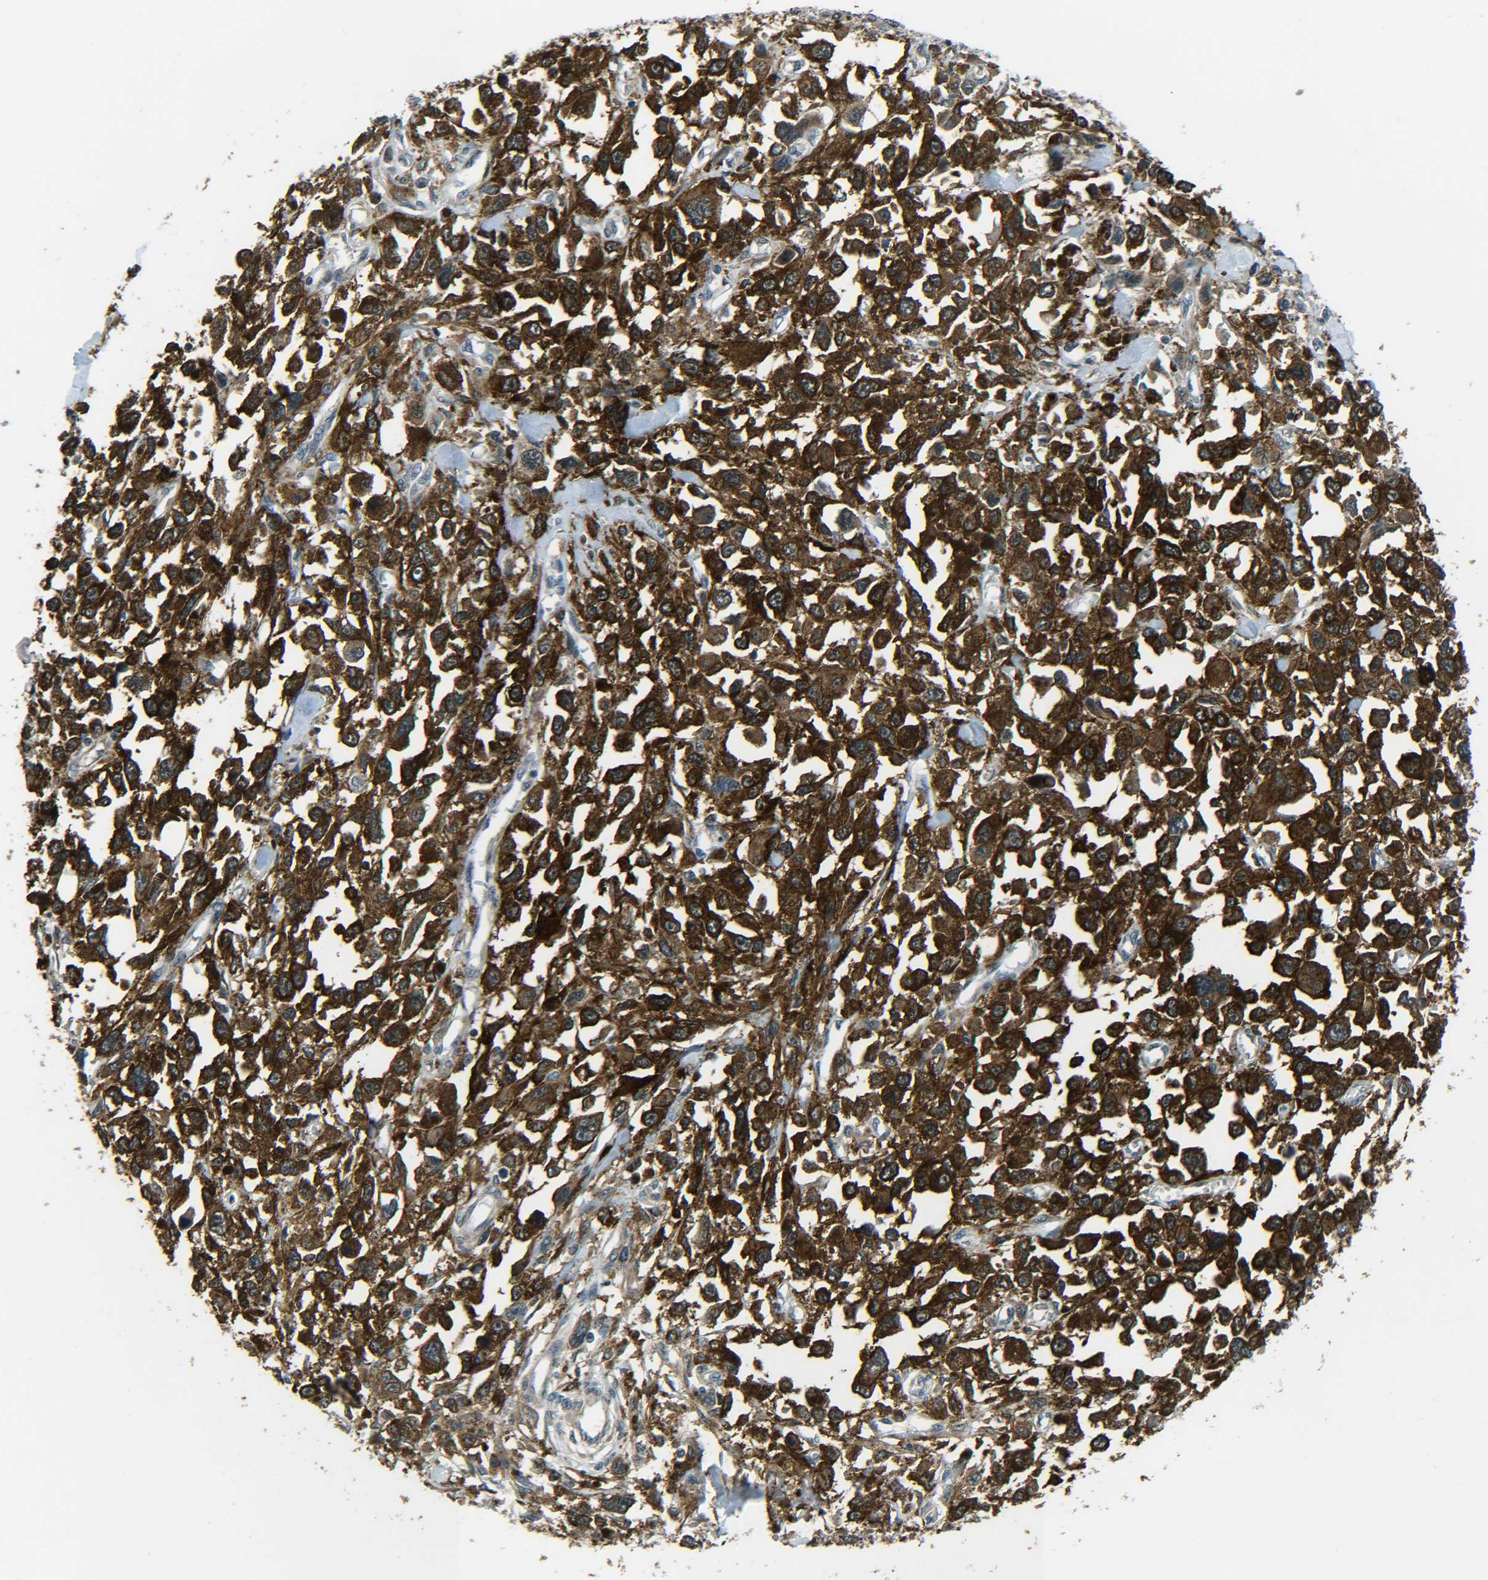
{"staining": {"intensity": "strong", "quantity": ">75%", "location": "cytoplasmic/membranous"}, "tissue": "melanoma", "cell_type": "Tumor cells", "image_type": "cancer", "snomed": [{"axis": "morphology", "description": "Malignant melanoma, Metastatic site"}, {"axis": "topography", "description": "Lymph node"}], "caption": "Protein expression analysis of malignant melanoma (metastatic site) displays strong cytoplasmic/membranous staining in about >75% of tumor cells.", "gene": "DAB2", "patient": {"sex": "male", "age": 59}}